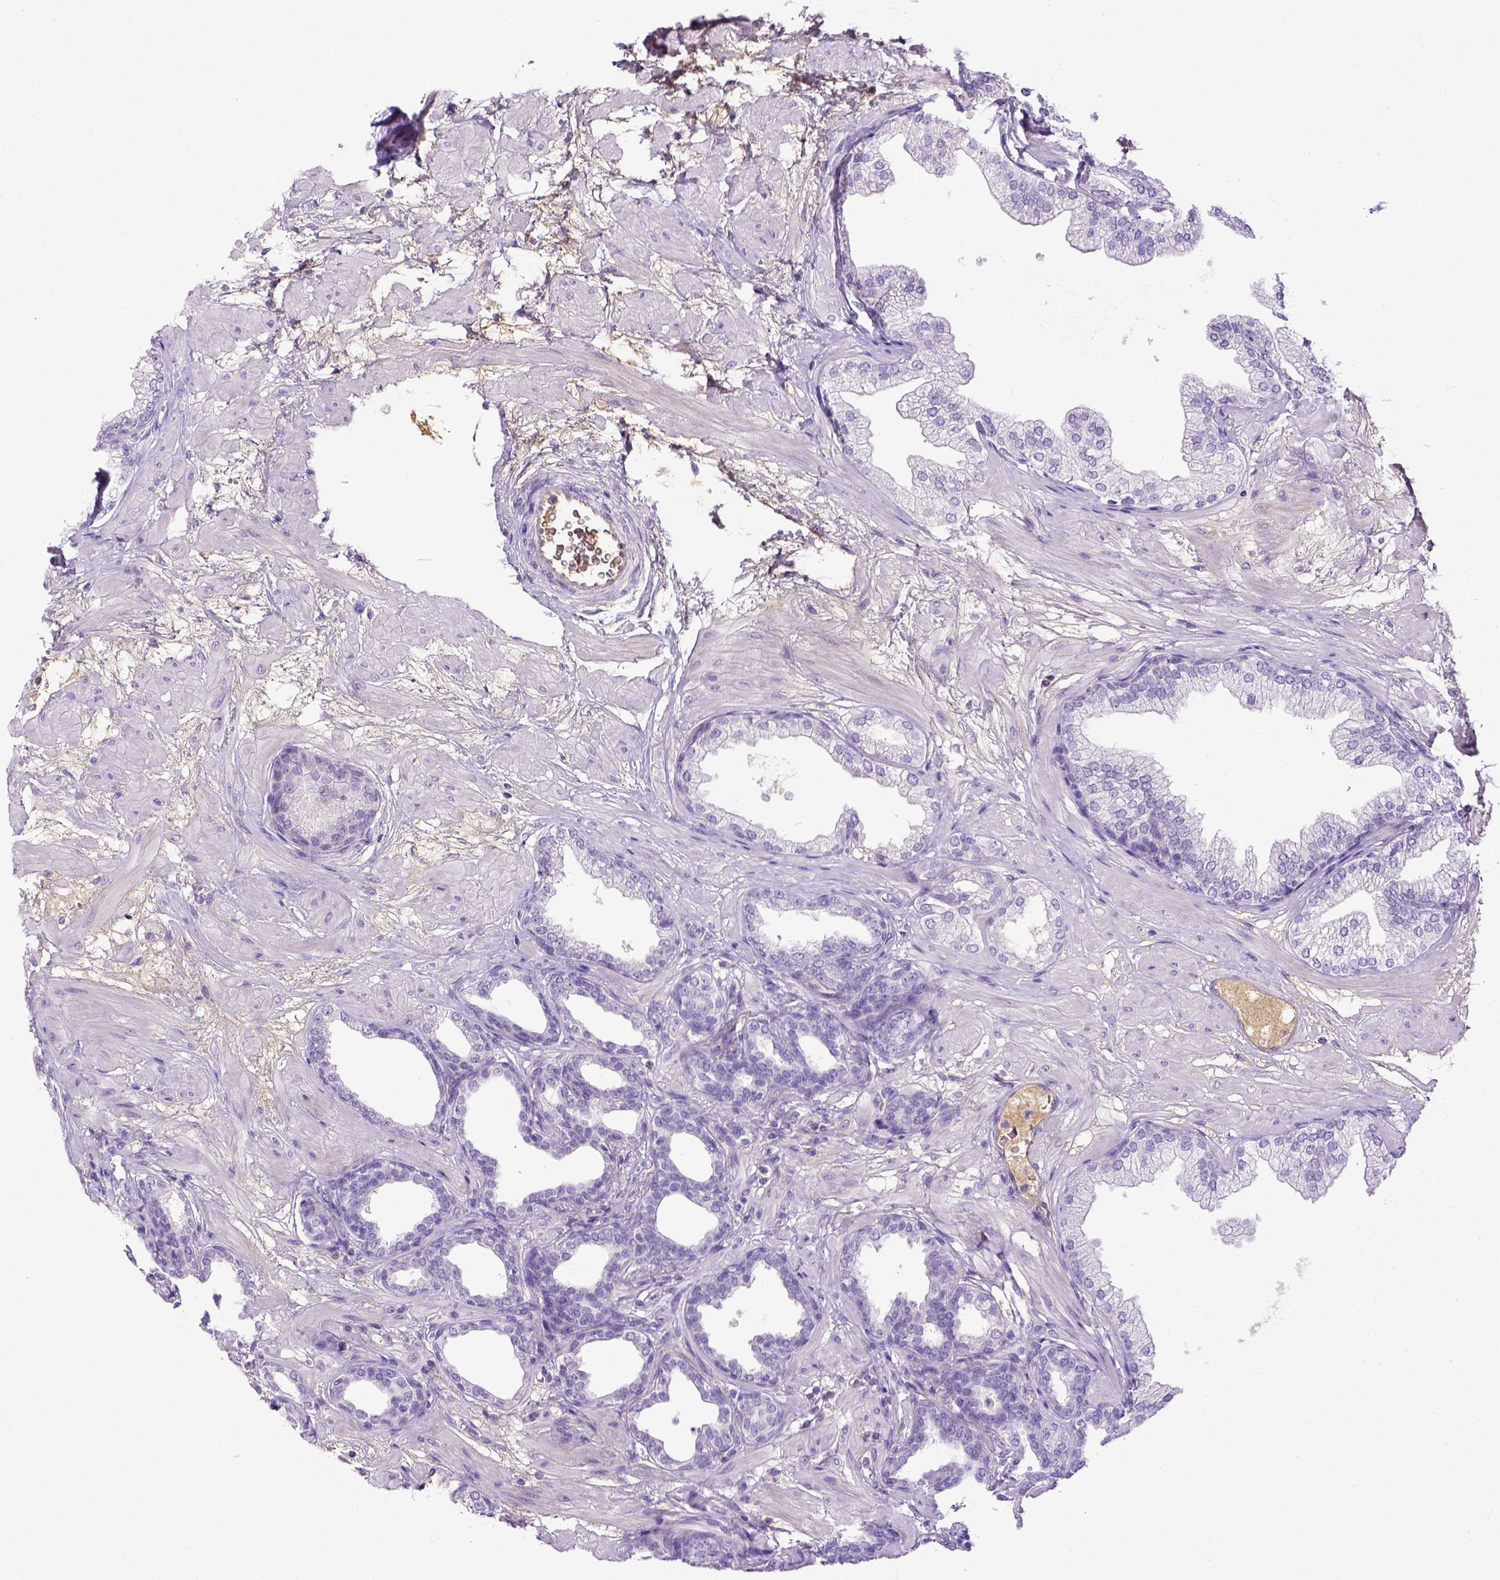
{"staining": {"intensity": "negative", "quantity": "none", "location": "none"}, "tissue": "prostate", "cell_type": "Glandular cells", "image_type": "normal", "snomed": [{"axis": "morphology", "description": "Normal tissue, NOS"}, {"axis": "topography", "description": "Prostate"}], "caption": "Human prostate stained for a protein using IHC shows no positivity in glandular cells.", "gene": "ITIH4", "patient": {"sex": "male", "age": 37}}